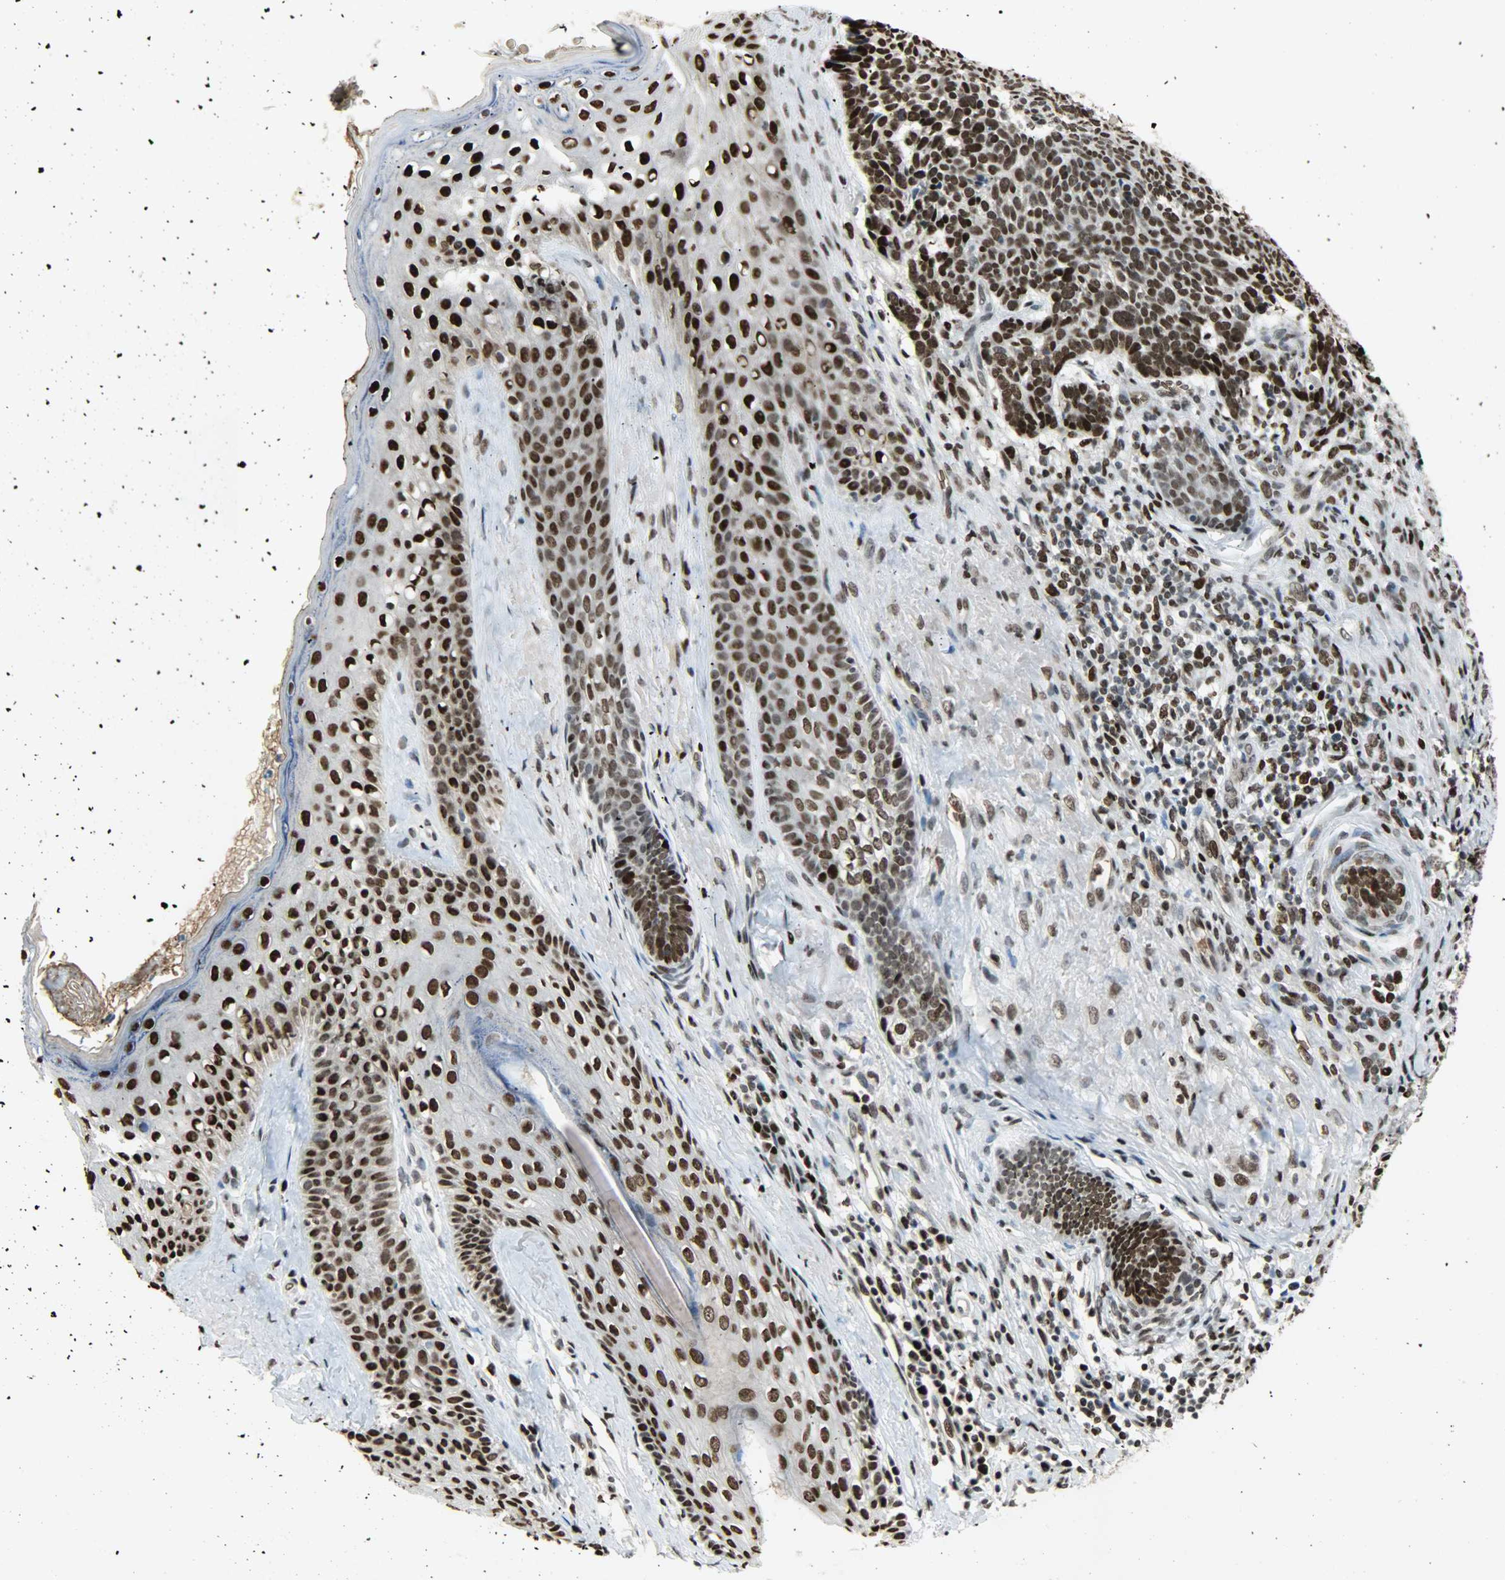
{"staining": {"intensity": "strong", "quantity": ">75%", "location": "nuclear"}, "tissue": "skin cancer", "cell_type": "Tumor cells", "image_type": "cancer", "snomed": [{"axis": "morphology", "description": "Basal cell carcinoma"}, {"axis": "topography", "description": "Skin"}], "caption": "Immunohistochemical staining of basal cell carcinoma (skin) shows high levels of strong nuclear protein staining in approximately >75% of tumor cells.", "gene": "SNAI1", "patient": {"sex": "male", "age": 84}}